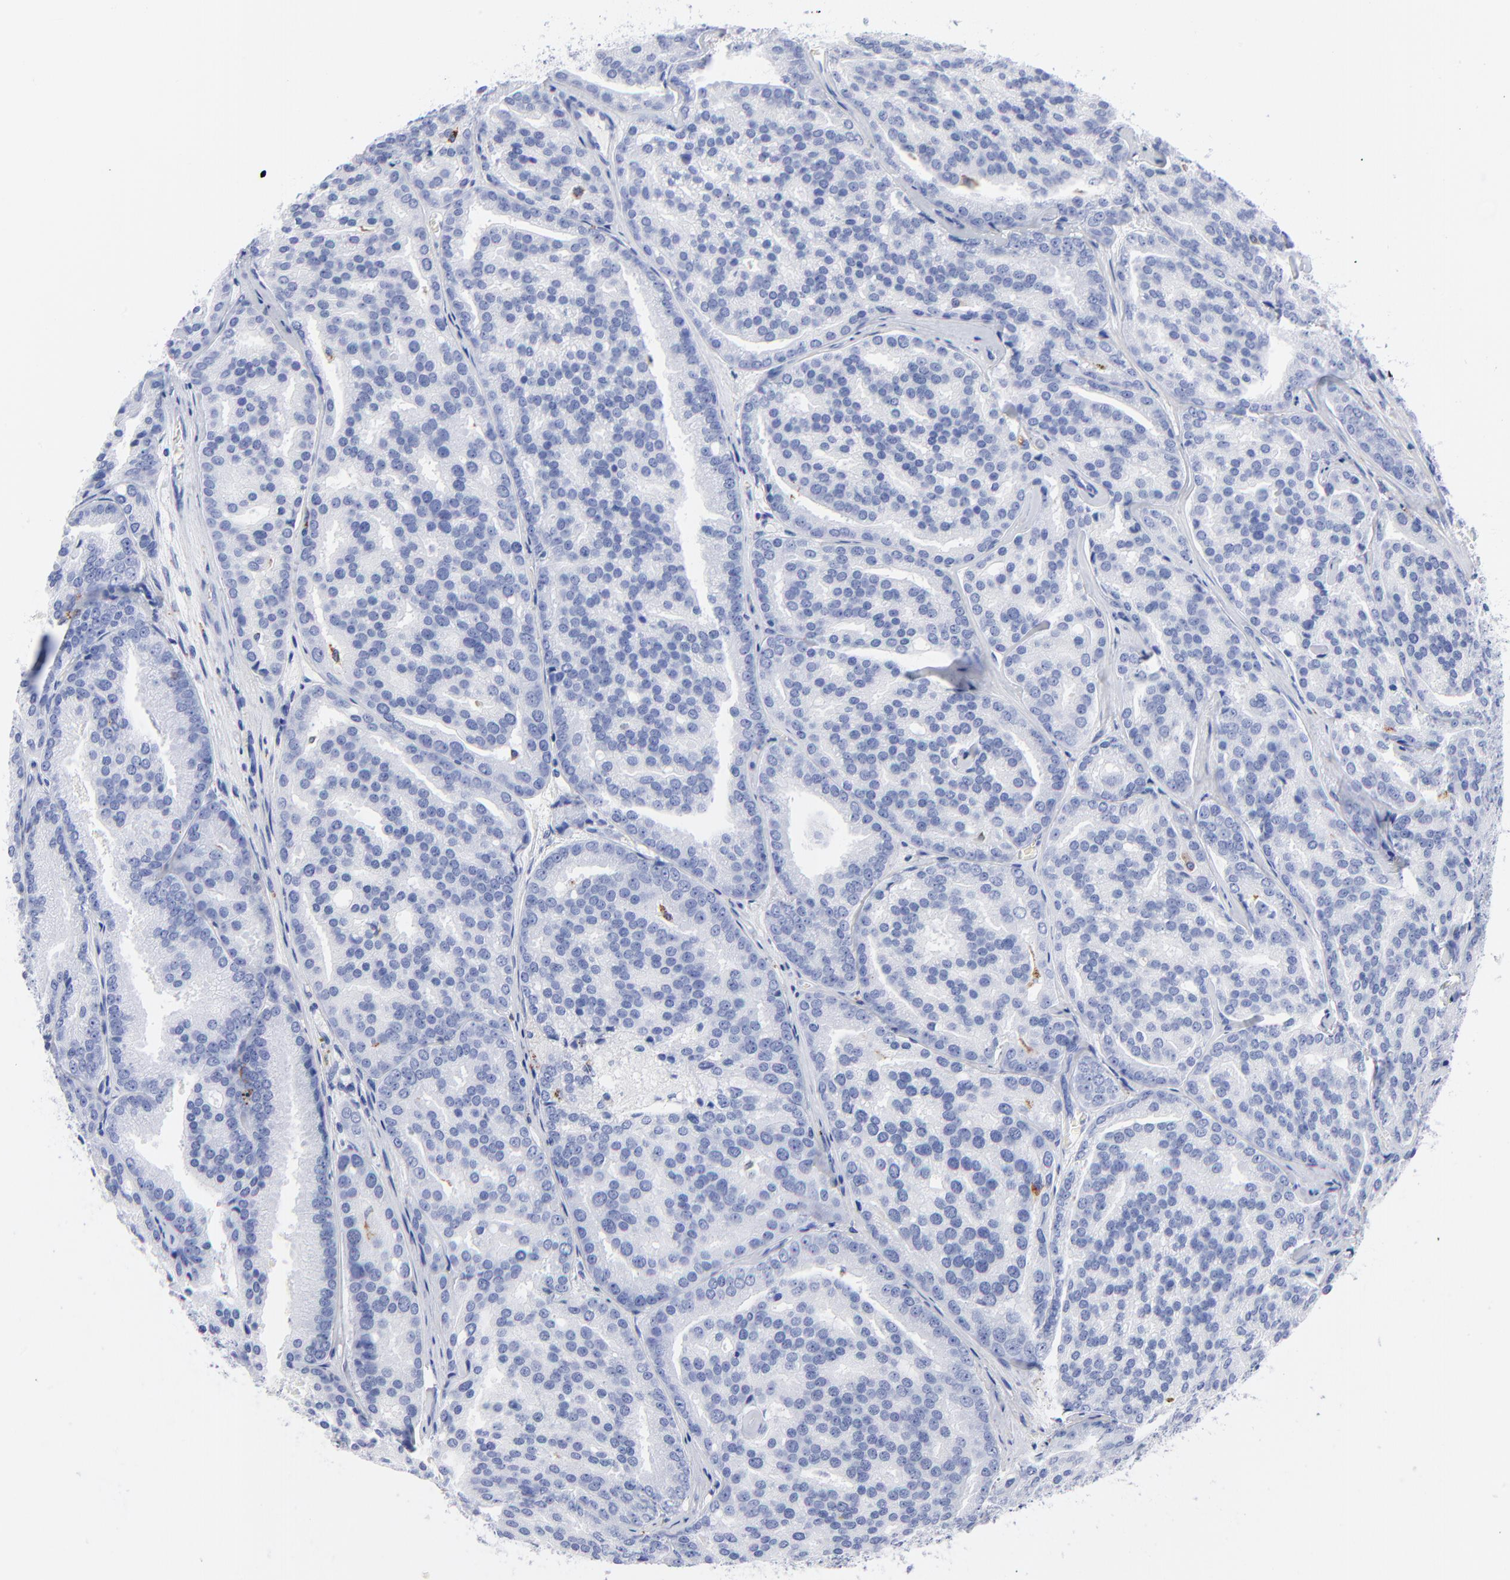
{"staining": {"intensity": "negative", "quantity": "none", "location": "none"}, "tissue": "prostate cancer", "cell_type": "Tumor cells", "image_type": "cancer", "snomed": [{"axis": "morphology", "description": "Adenocarcinoma, High grade"}, {"axis": "topography", "description": "Prostate"}], "caption": "Prostate high-grade adenocarcinoma stained for a protein using IHC demonstrates no expression tumor cells.", "gene": "CPVL", "patient": {"sex": "male", "age": 64}}